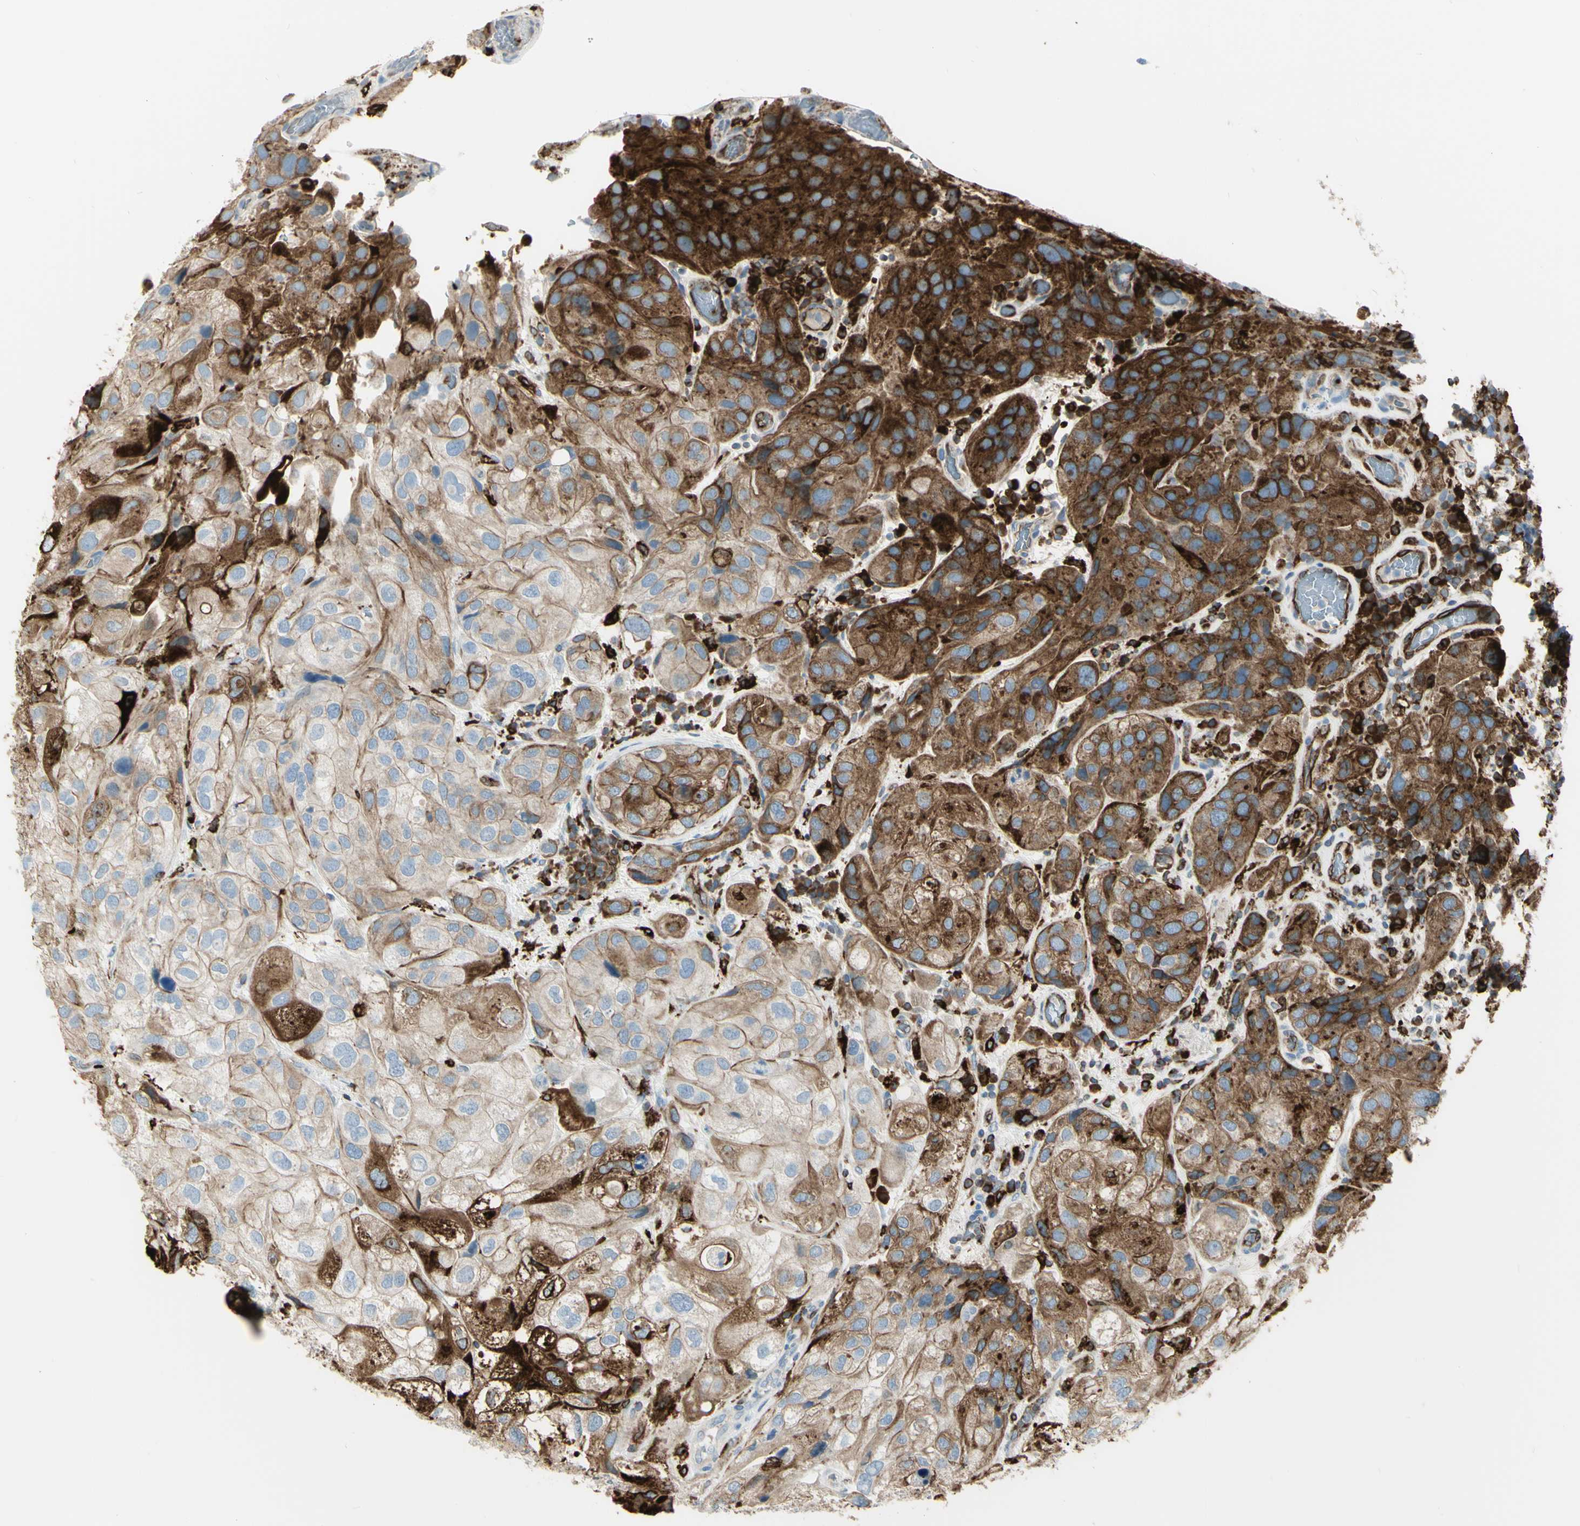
{"staining": {"intensity": "moderate", "quantity": ">75%", "location": "cytoplasmic/membranous"}, "tissue": "urothelial cancer", "cell_type": "Tumor cells", "image_type": "cancer", "snomed": [{"axis": "morphology", "description": "Urothelial carcinoma, High grade"}, {"axis": "topography", "description": "Urinary bladder"}], "caption": "Human urothelial cancer stained with a brown dye displays moderate cytoplasmic/membranous positive expression in approximately >75% of tumor cells.", "gene": "CD74", "patient": {"sex": "female", "age": 64}}